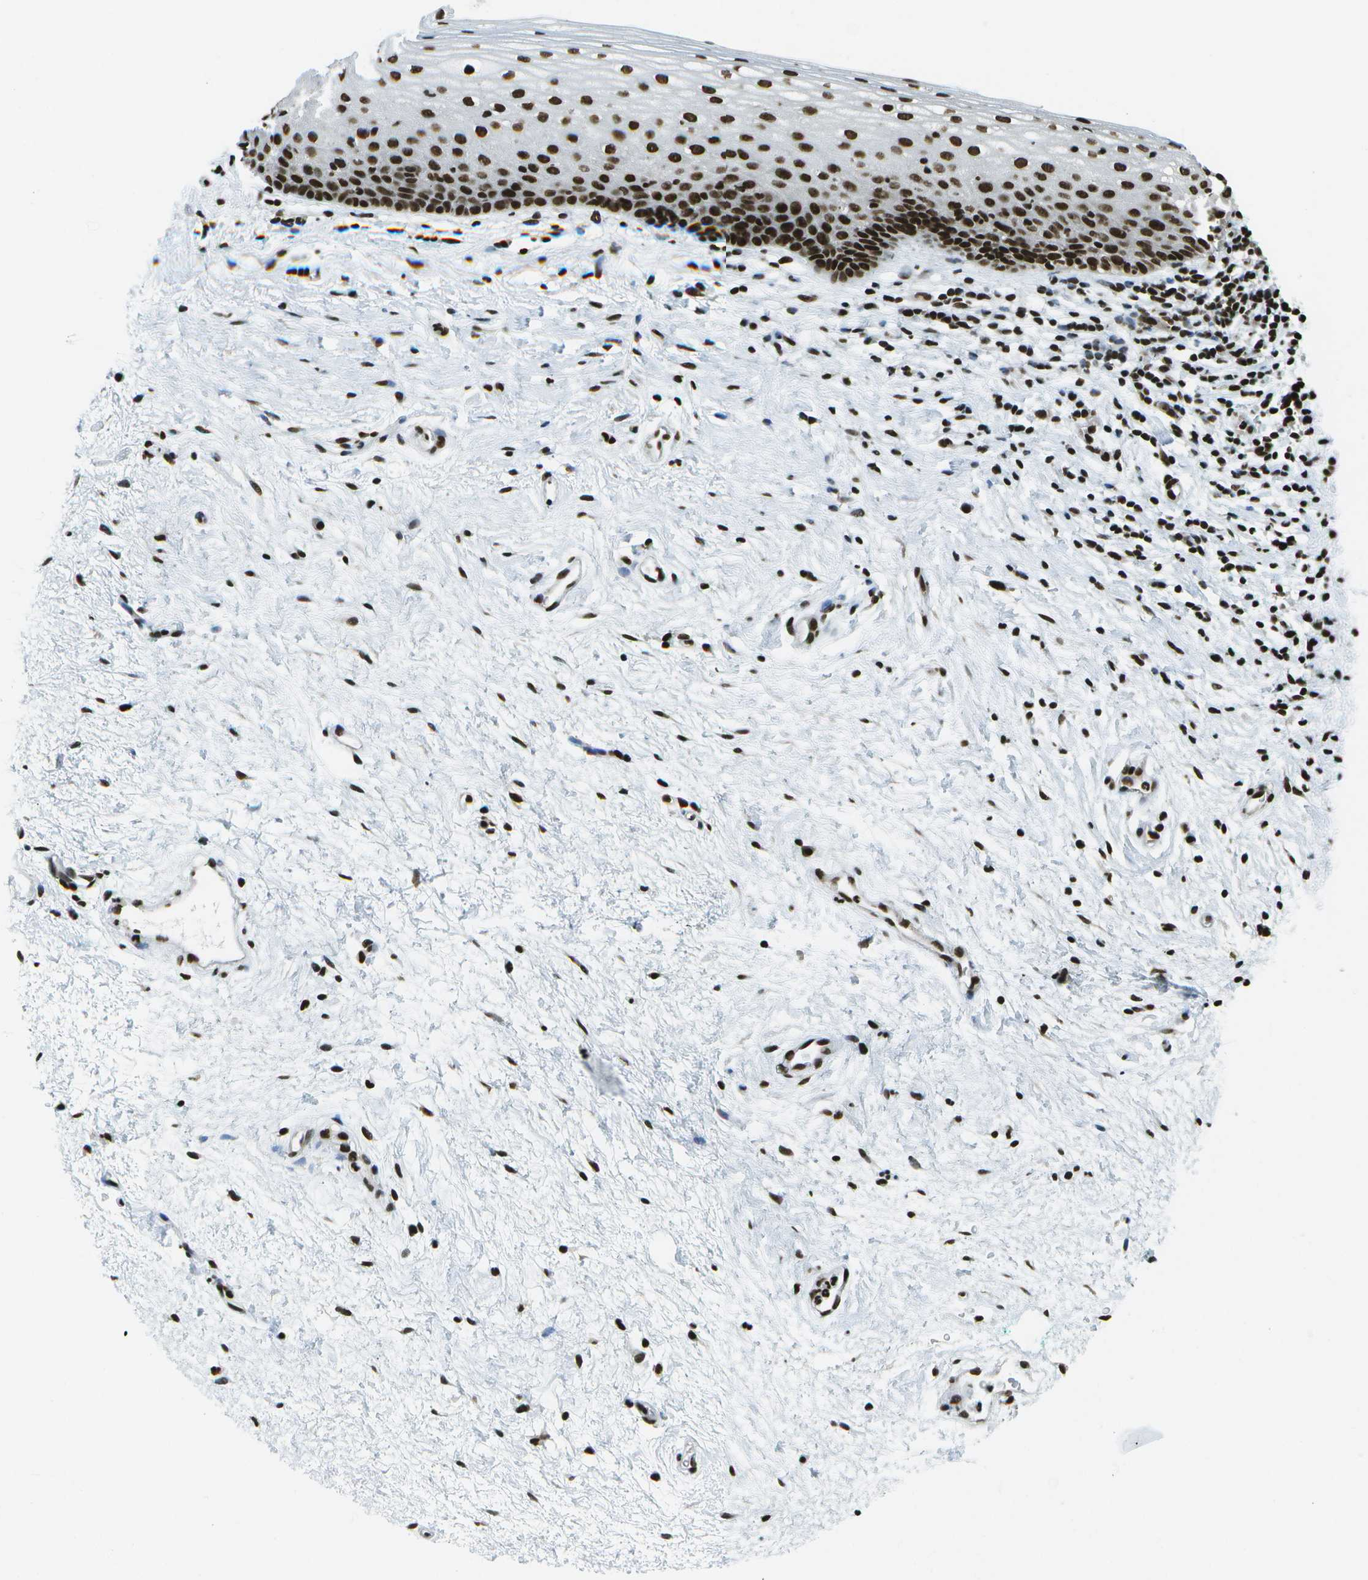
{"staining": {"intensity": "strong", "quantity": ">75%", "location": "nuclear"}, "tissue": "vagina", "cell_type": "Squamous epithelial cells", "image_type": "normal", "snomed": [{"axis": "morphology", "description": "Normal tissue, NOS"}, {"axis": "topography", "description": "Vagina"}], "caption": "Strong nuclear positivity is seen in approximately >75% of squamous epithelial cells in unremarkable vagina.", "gene": "GLYR1", "patient": {"sex": "female", "age": 44}}